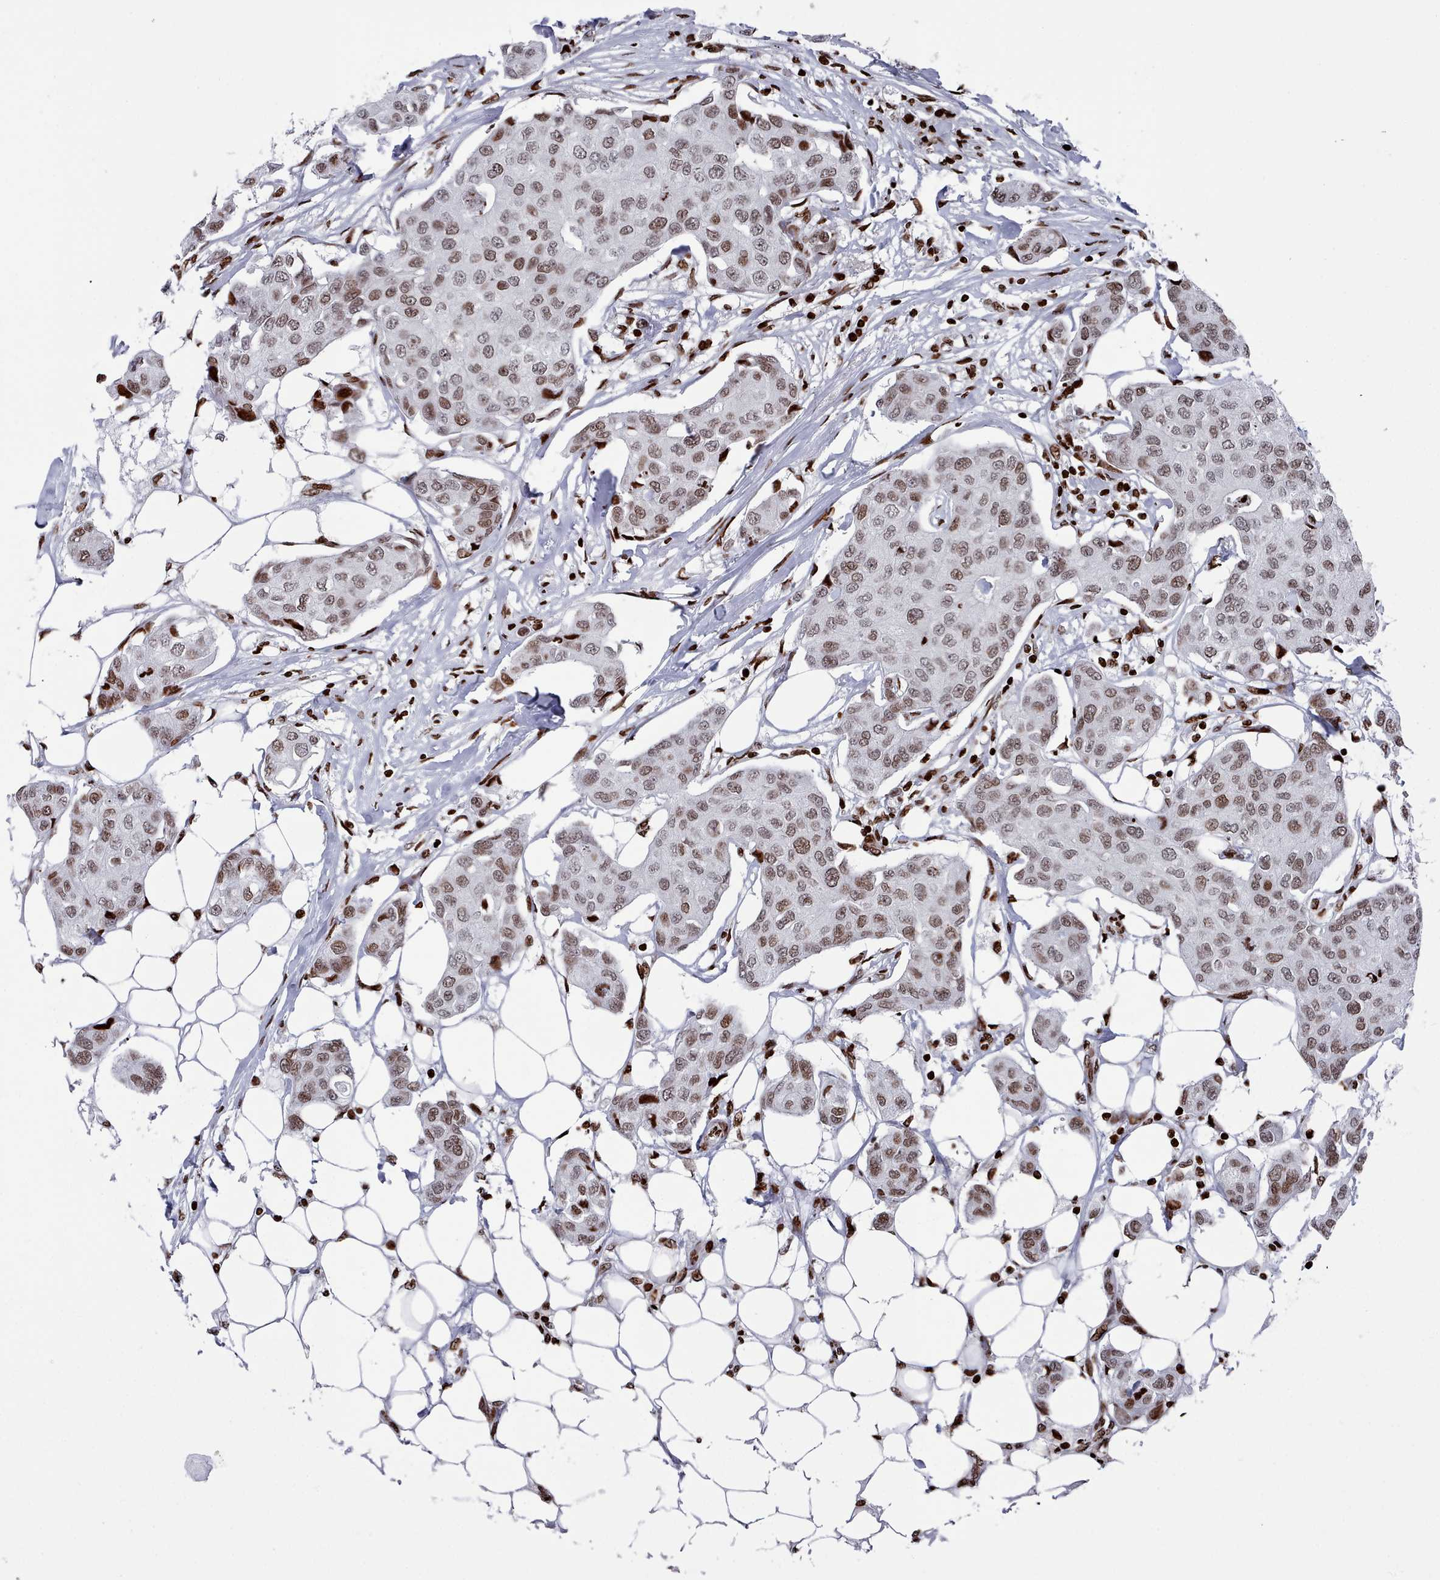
{"staining": {"intensity": "moderate", "quantity": ">75%", "location": "nuclear"}, "tissue": "breast cancer", "cell_type": "Tumor cells", "image_type": "cancer", "snomed": [{"axis": "morphology", "description": "Duct carcinoma"}, {"axis": "topography", "description": "Breast"}, {"axis": "topography", "description": "Lymph node"}], "caption": "The micrograph shows immunohistochemical staining of breast cancer. There is moderate nuclear expression is seen in about >75% of tumor cells.", "gene": "PCDHB12", "patient": {"sex": "female", "age": 80}}